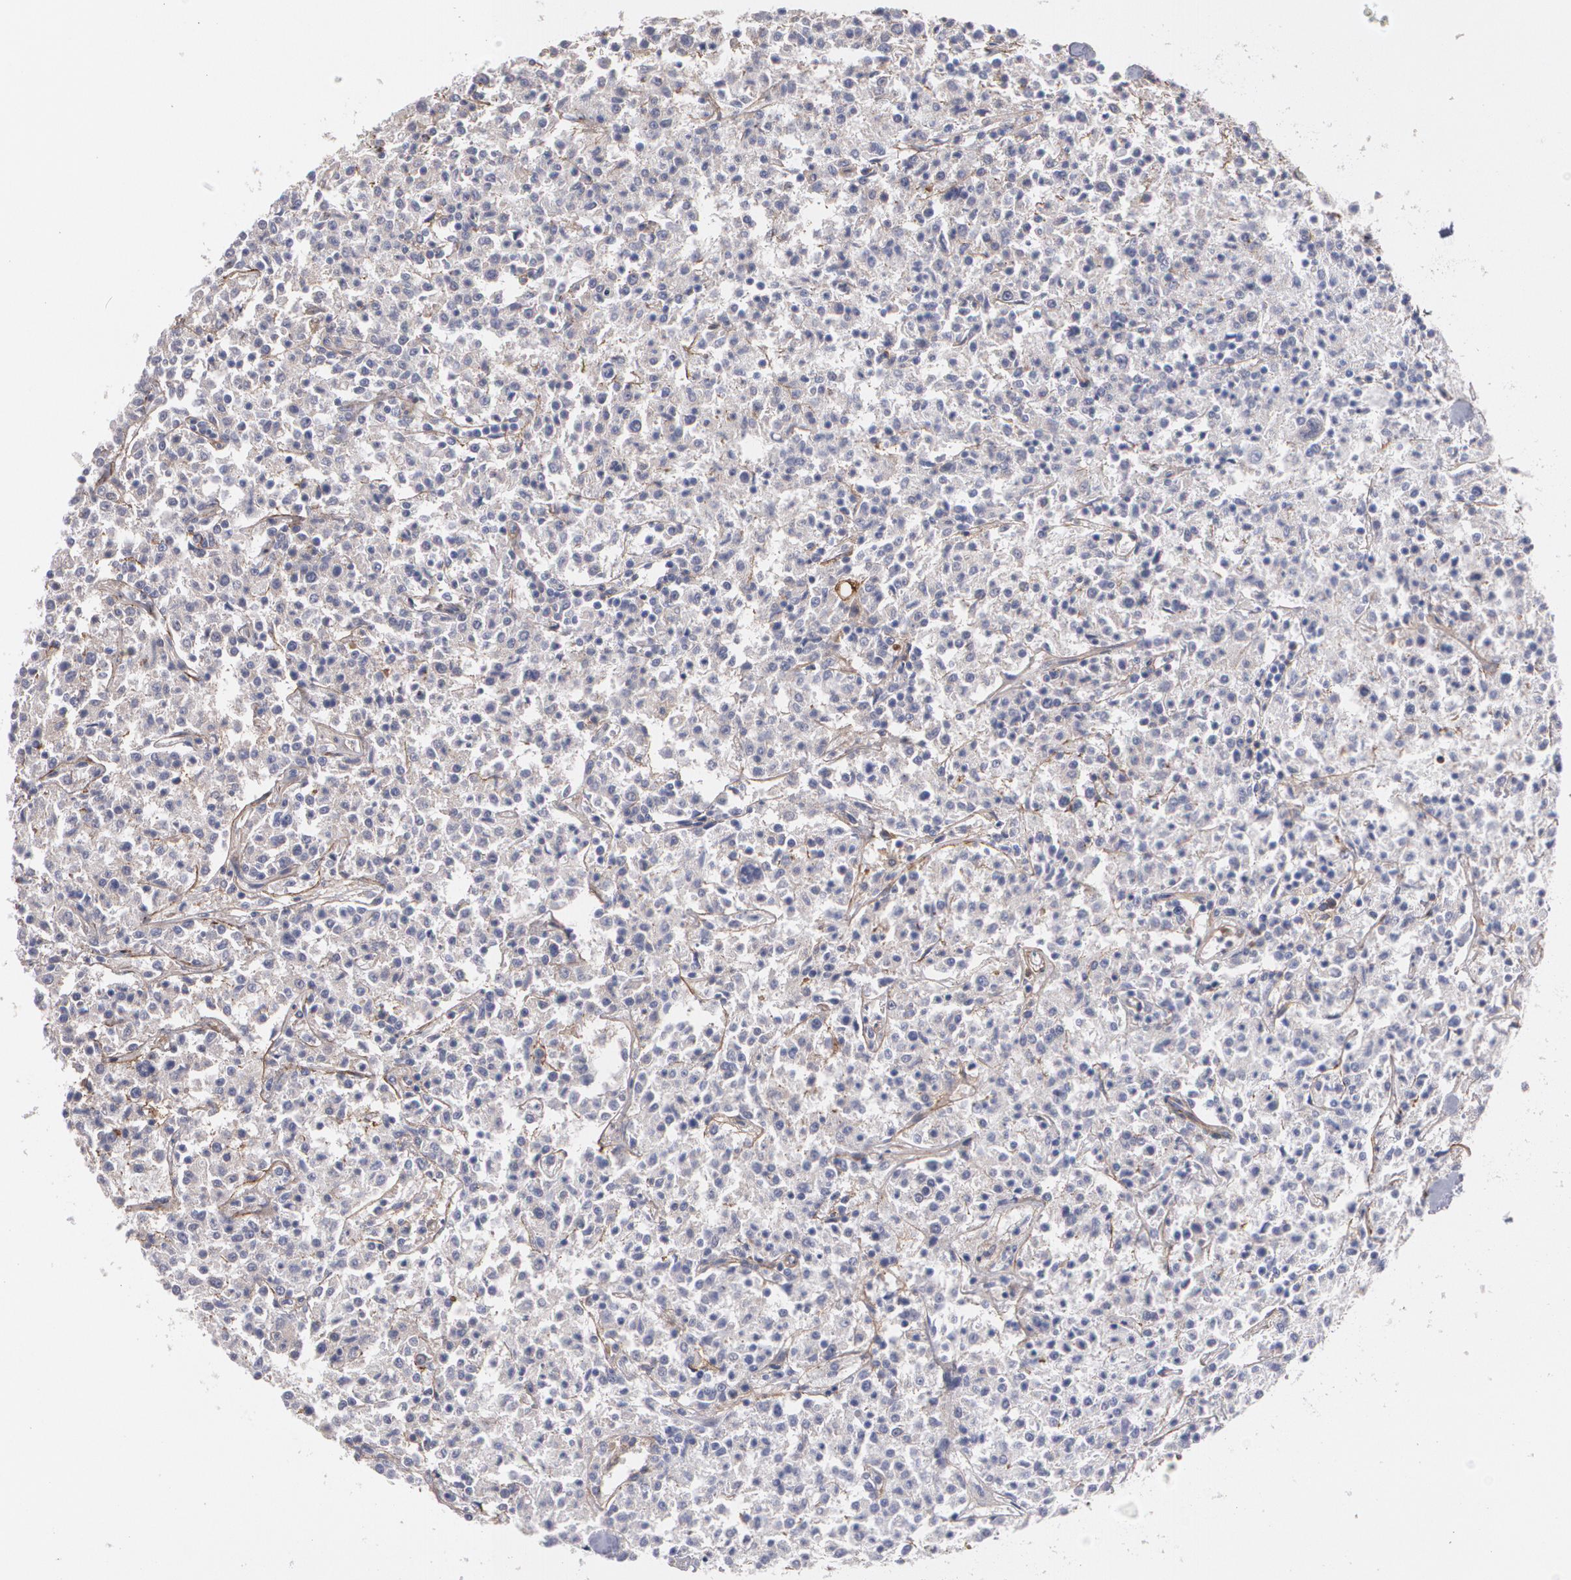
{"staining": {"intensity": "negative", "quantity": "none", "location": "none"}, "tissue": "lymphoma", "cell_type": "Tumor cells", "image_type": "cancer", "snomed": [{"axis": "morphology", "description": "Malignant lymphoma, non-Hodgkin's type, Low grade"}, {"axis": "topography", "description": "Small intestine"}], "caption": "Tumor cells are negative for protein expression in human lymphoma.", "gene": "FBLN1", "patient": {"sex": "female", "age": 59}}